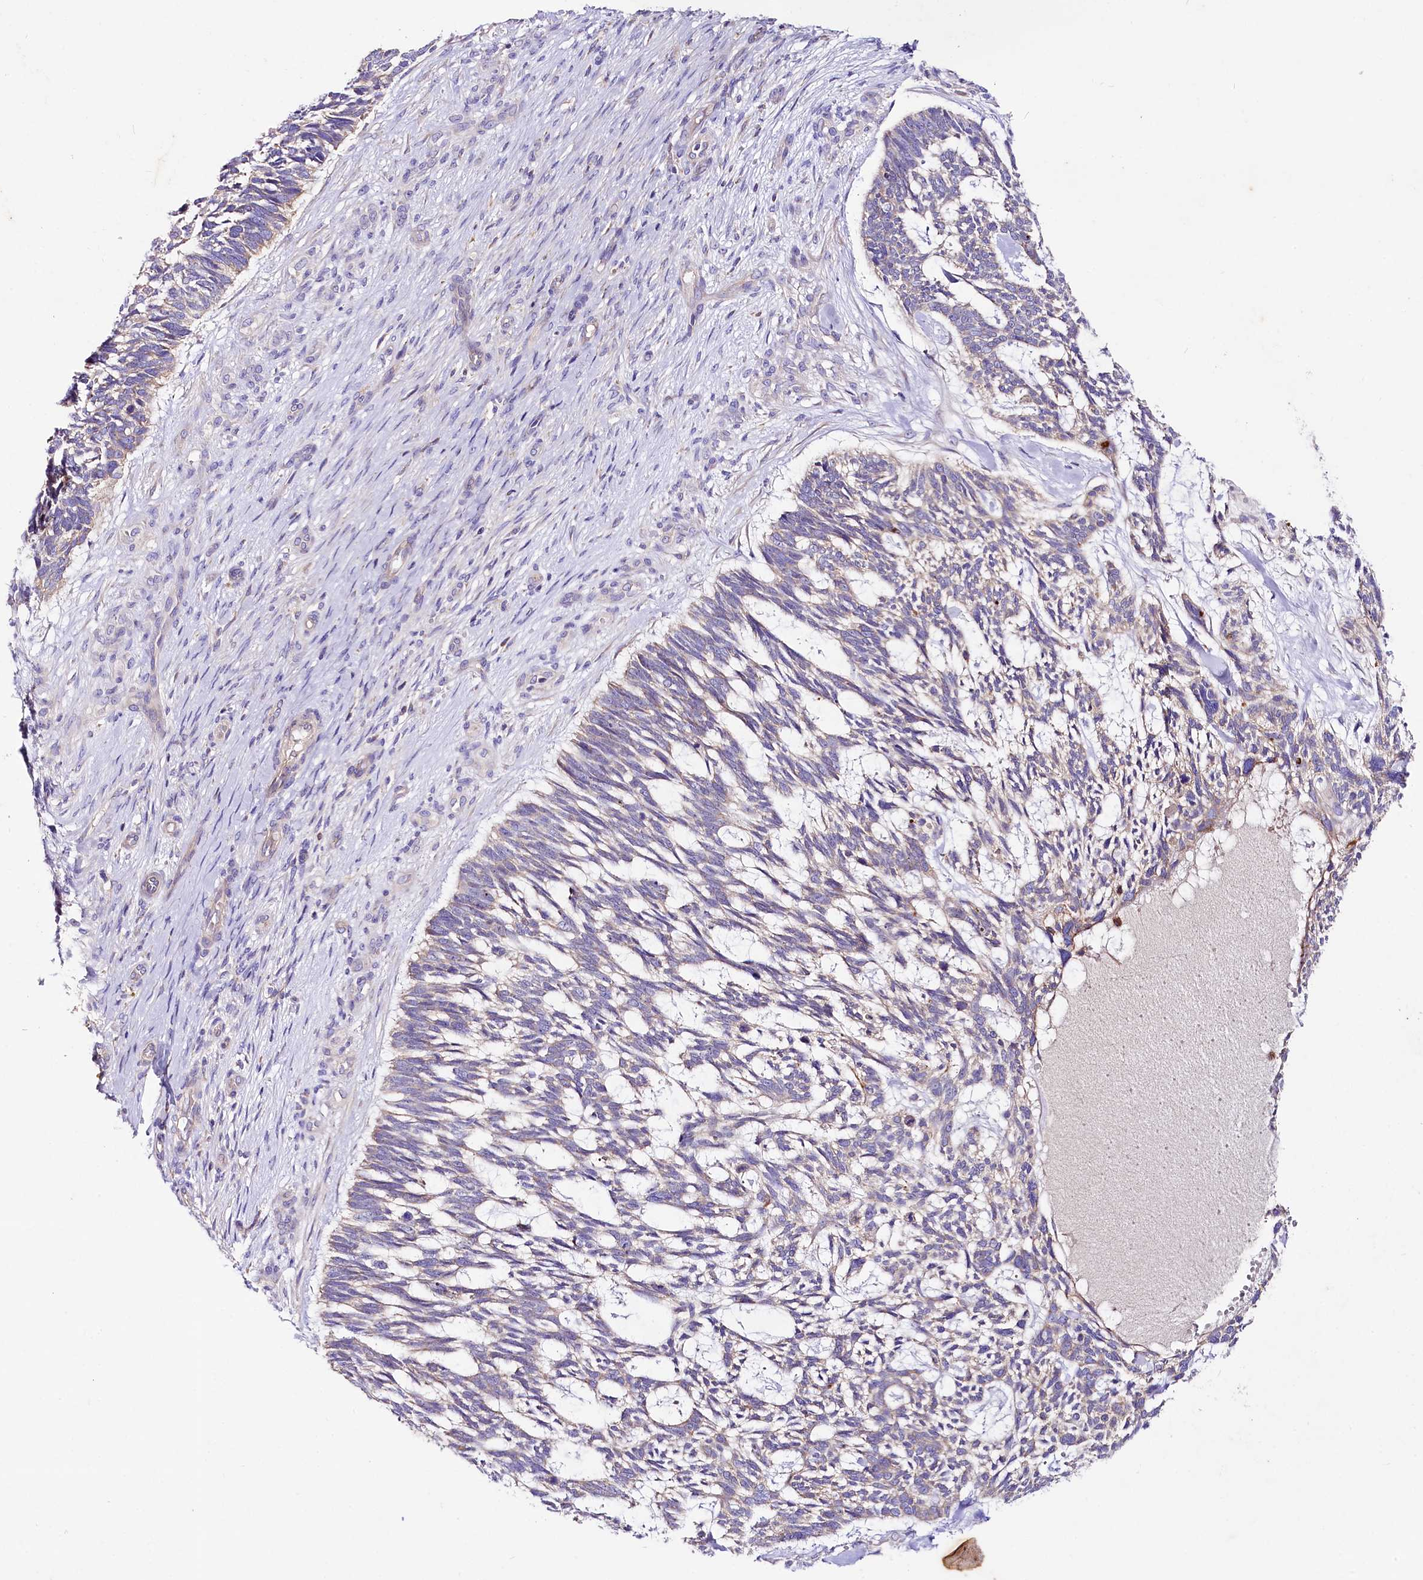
{"staining": {"intensity": "weak", "quantity": "<25%", "location": "cytoplasmic/membranous"}, "tissue": "skin cancer", "cell_type": "Tumor cells", "image_type": "cancer", "snomed": [{"axis": "morphology", "description": "Basal cell carcinoma"}, {"axis": "topography", "description": "Skin"}], "caption": "There is no significant expression in tumor cells of basal cell carcinoma (skin).", "gene": "SACM1L", "patient": {"sex": "male", "age": 88}}